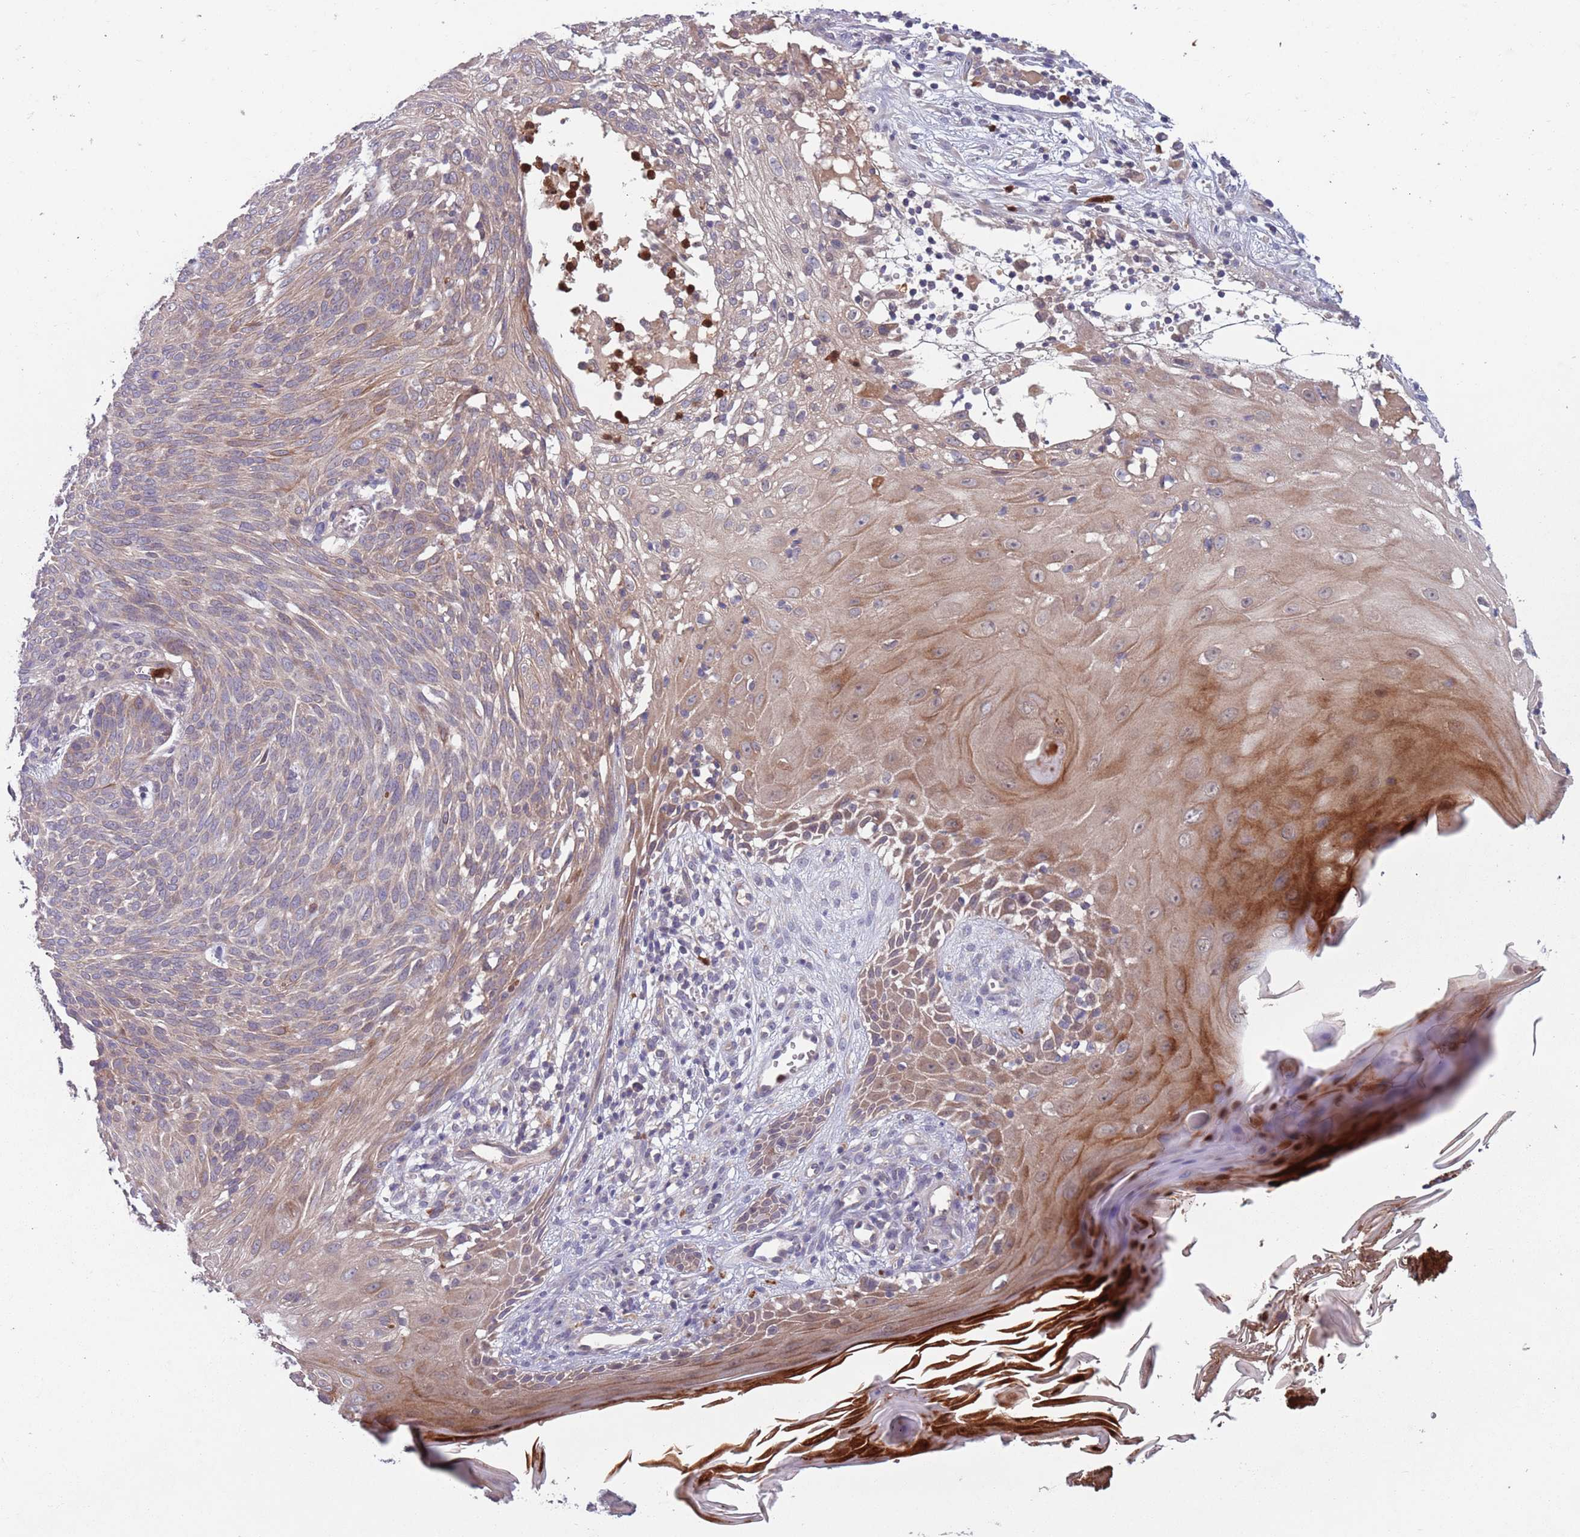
{"staining": {"intensity": "weak", "quantity": "25%-75%", "location": "cytoplasmic/membranous"}, "tissue": "skin cancer", "cell_type": "Tumor cells", "image_type": "cancer", "snomed": [{"axis": "morphology", "description": "Basal cell carcinoma"}, {"axis": "topography", "description": "Skin"}], "caption": "Human skin basal cell carcinoma stained with a brown dye shows weak cytoplasmic/membranous positive positivity in approximately 25%-75% of tumor cells.", "gene": "TYW1", "patient": {"sex": "female", "age": 86}}